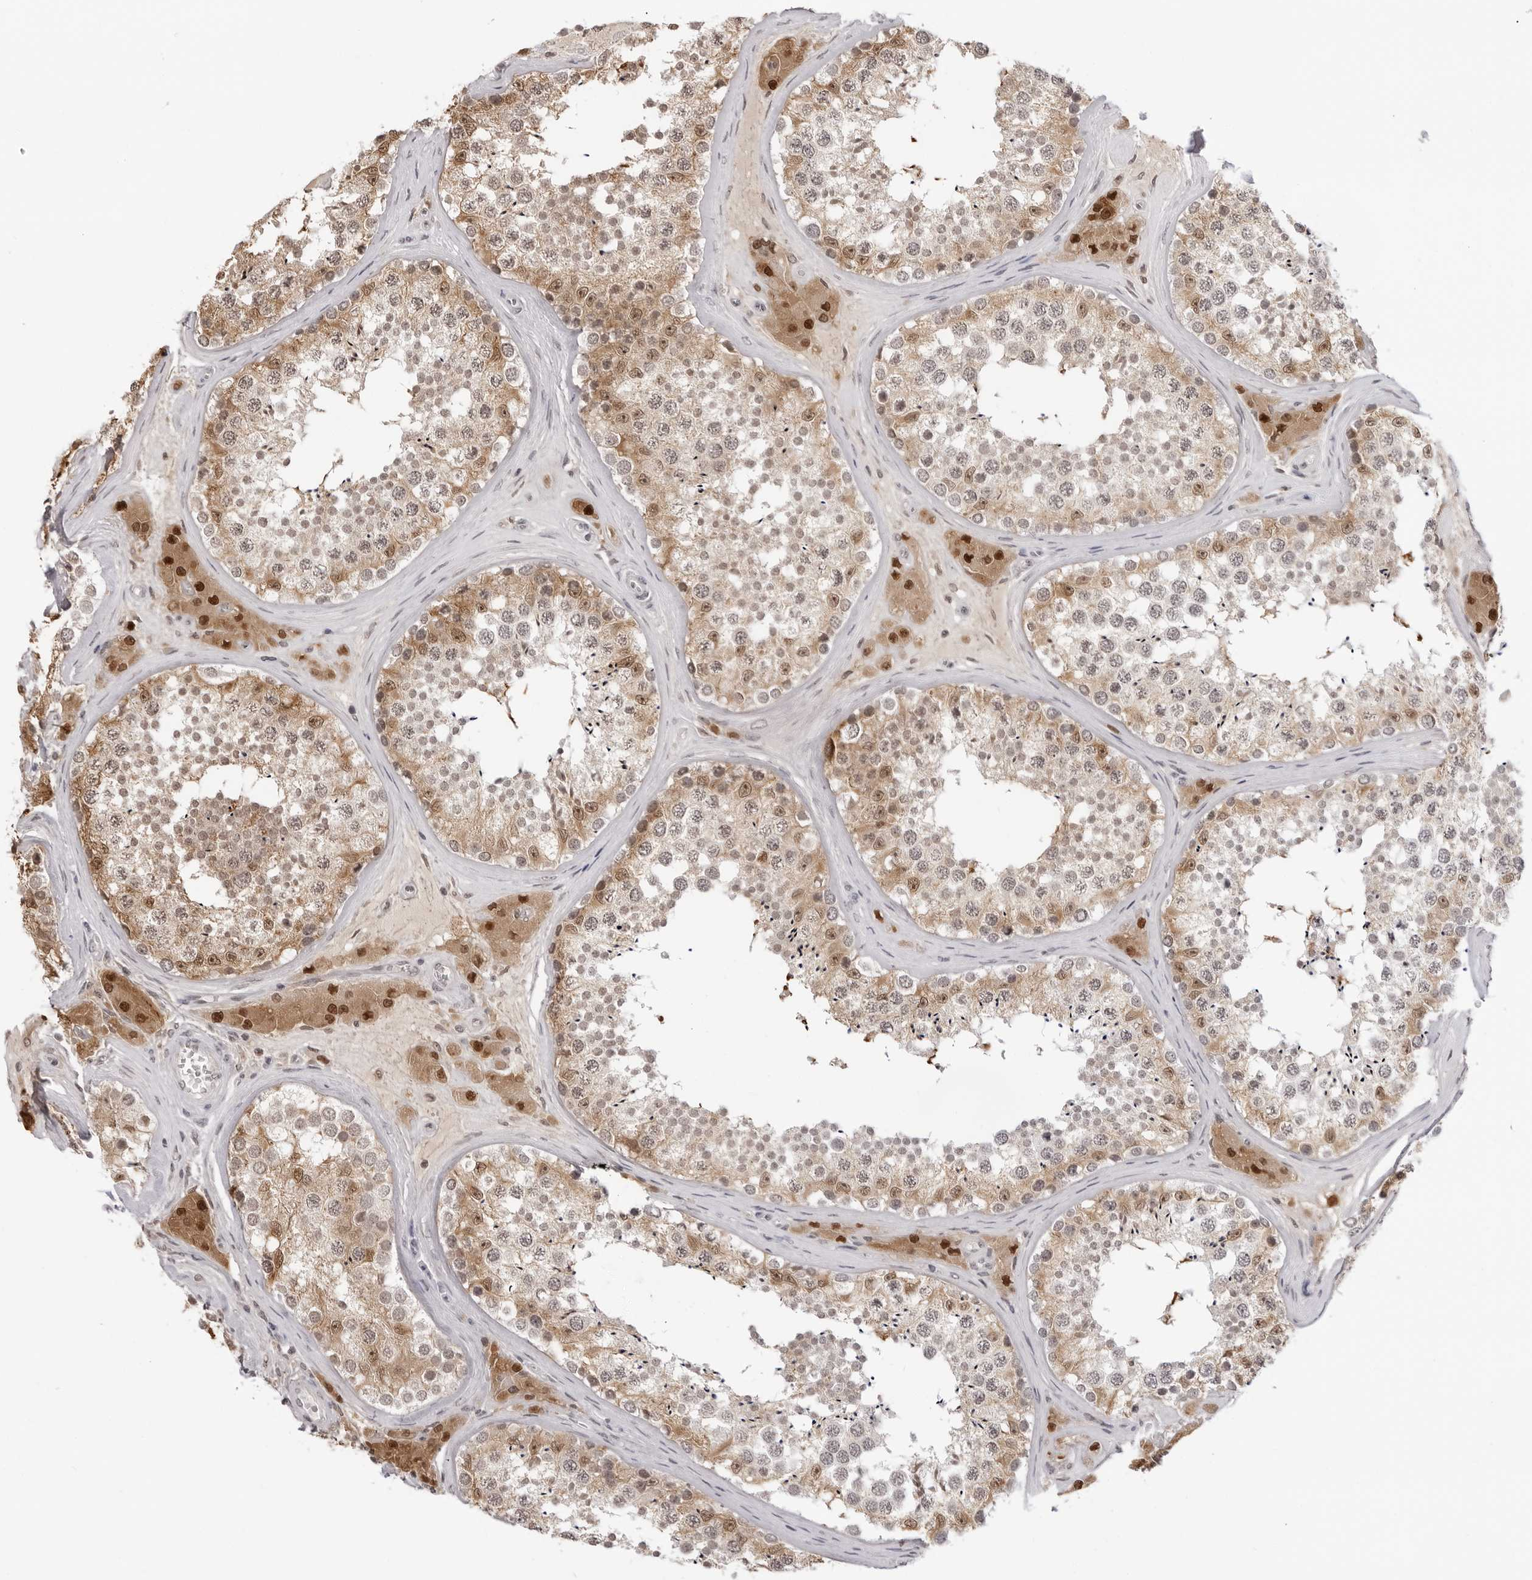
{"staining": {"intensity": "moderate", "quantity": ">75%", "location": "cytoplasmic/membranous,nuclear"}, "tissue": "testis", "cell_type": "Cells in seminiferous ducts", "image_type": "normal", "snomed": [{"axis": "morphology", "description": "Normal tissue, NOS"}, {"axis": "topography", "description": "Testis"}], "caption": "Immunohistochemistry of benign human testis exhibits medium levels of moderate cytoplasmic/membranous,nuclear positivity in about >75% of cells in seminiferous ducts.", "gene": "SRGAP2", "patient": {"sex": "male", "age": 46}}